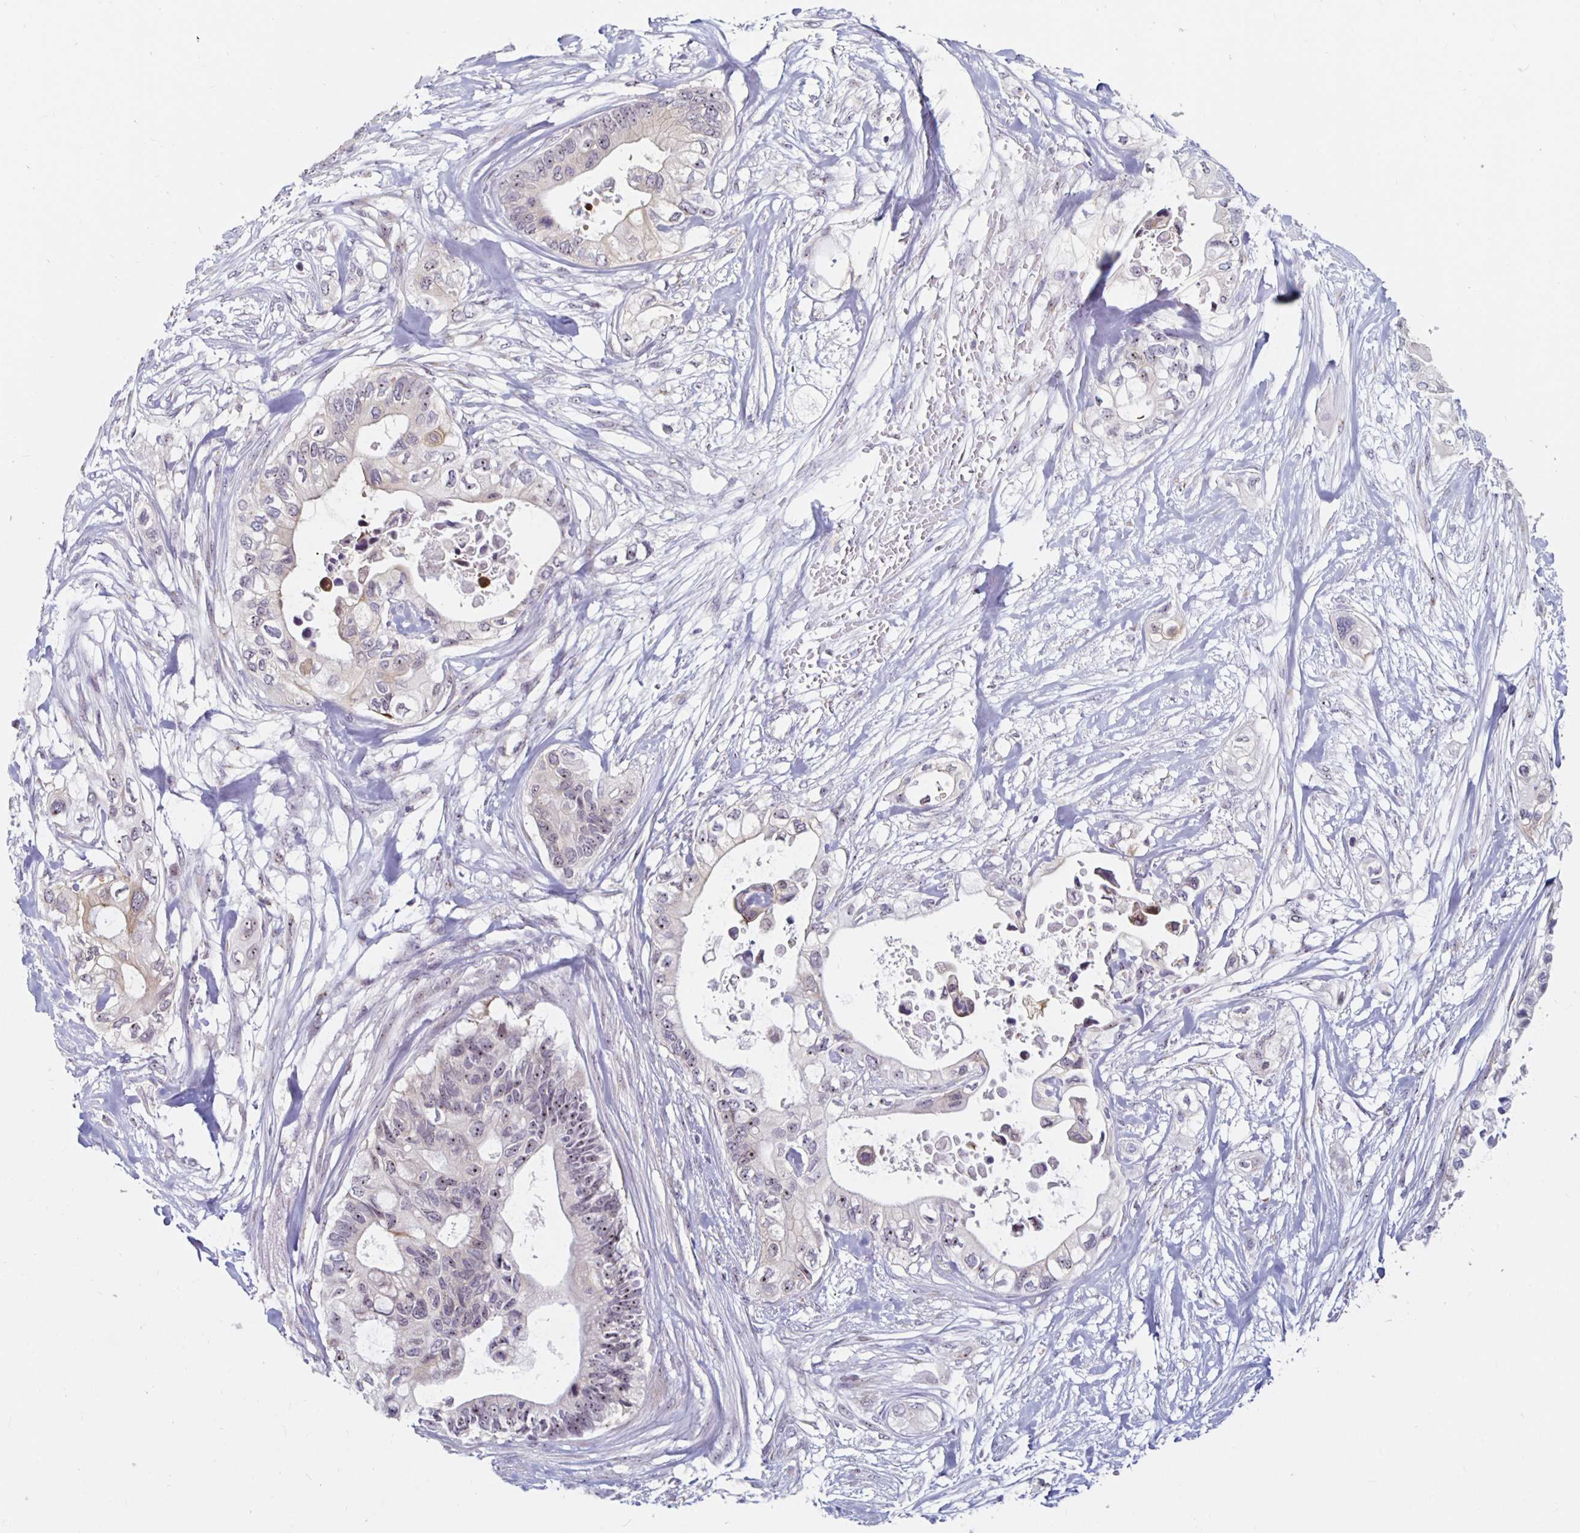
{"staining": {"intensity": "moderate", "quantity": "25%-75%", "location": "nuclear"}, "tissue": "pancreatic cancer", "cell_type": "Tumor cells", "image_type": "cancer", "snomed": [{"axis": "morphology", "description": "Adenocarcinoma, NOS"}, {"axis": "topography", "description": "Pancreas"}], "caption": "Adenocarcinoma (pancreatic) stained with a protein marker shows moderate staining in tumor cells.", "gene": "NUP85", "patient": {"sex": "female", "age": 63}}